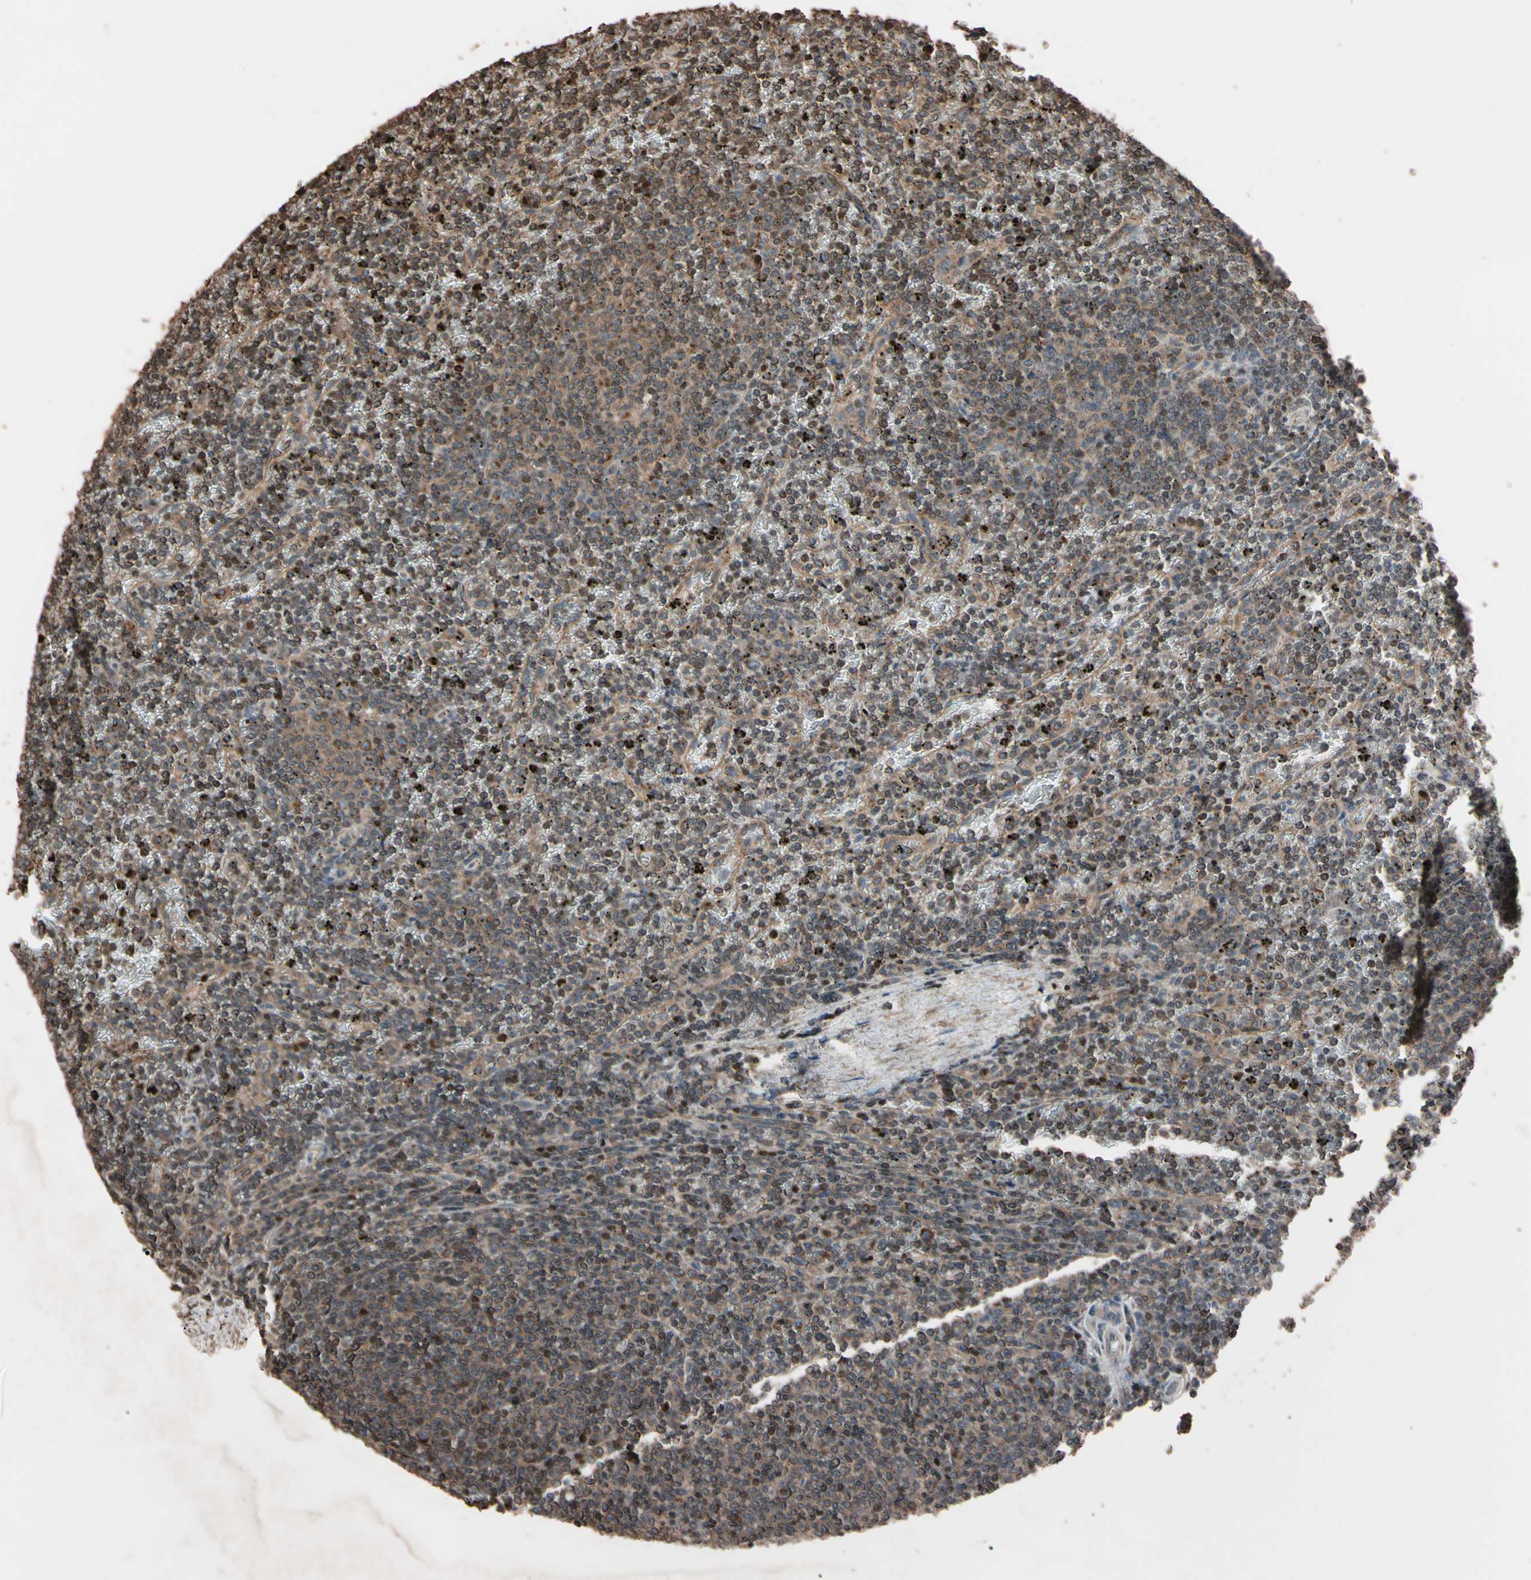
{"staining": {"intensity": "weak", "quantity": "25%-75%", "location": "cytoplasmic/membranous"}, "tissue": "lymphoma", "cell_type": "Tumor cells", "image_type": "cancer", "snomed": [{"axis": "morphology", "description": "Malignant lymphoma, non-Hodgkin's type, Low grade"}, {"axis": "topography", "description": "Spleen"}], "caption": "About 25%-75% of tumor cells in human malignant lymphoma, non-Hodgkin's type (low-grade) demonstrate weak cytoplasmic/membranous protein positivity as visualized by brown immunohistochemical staining.", "gene": "TNFRSF1A", "patient": {"sex": "female", "age": 77}}